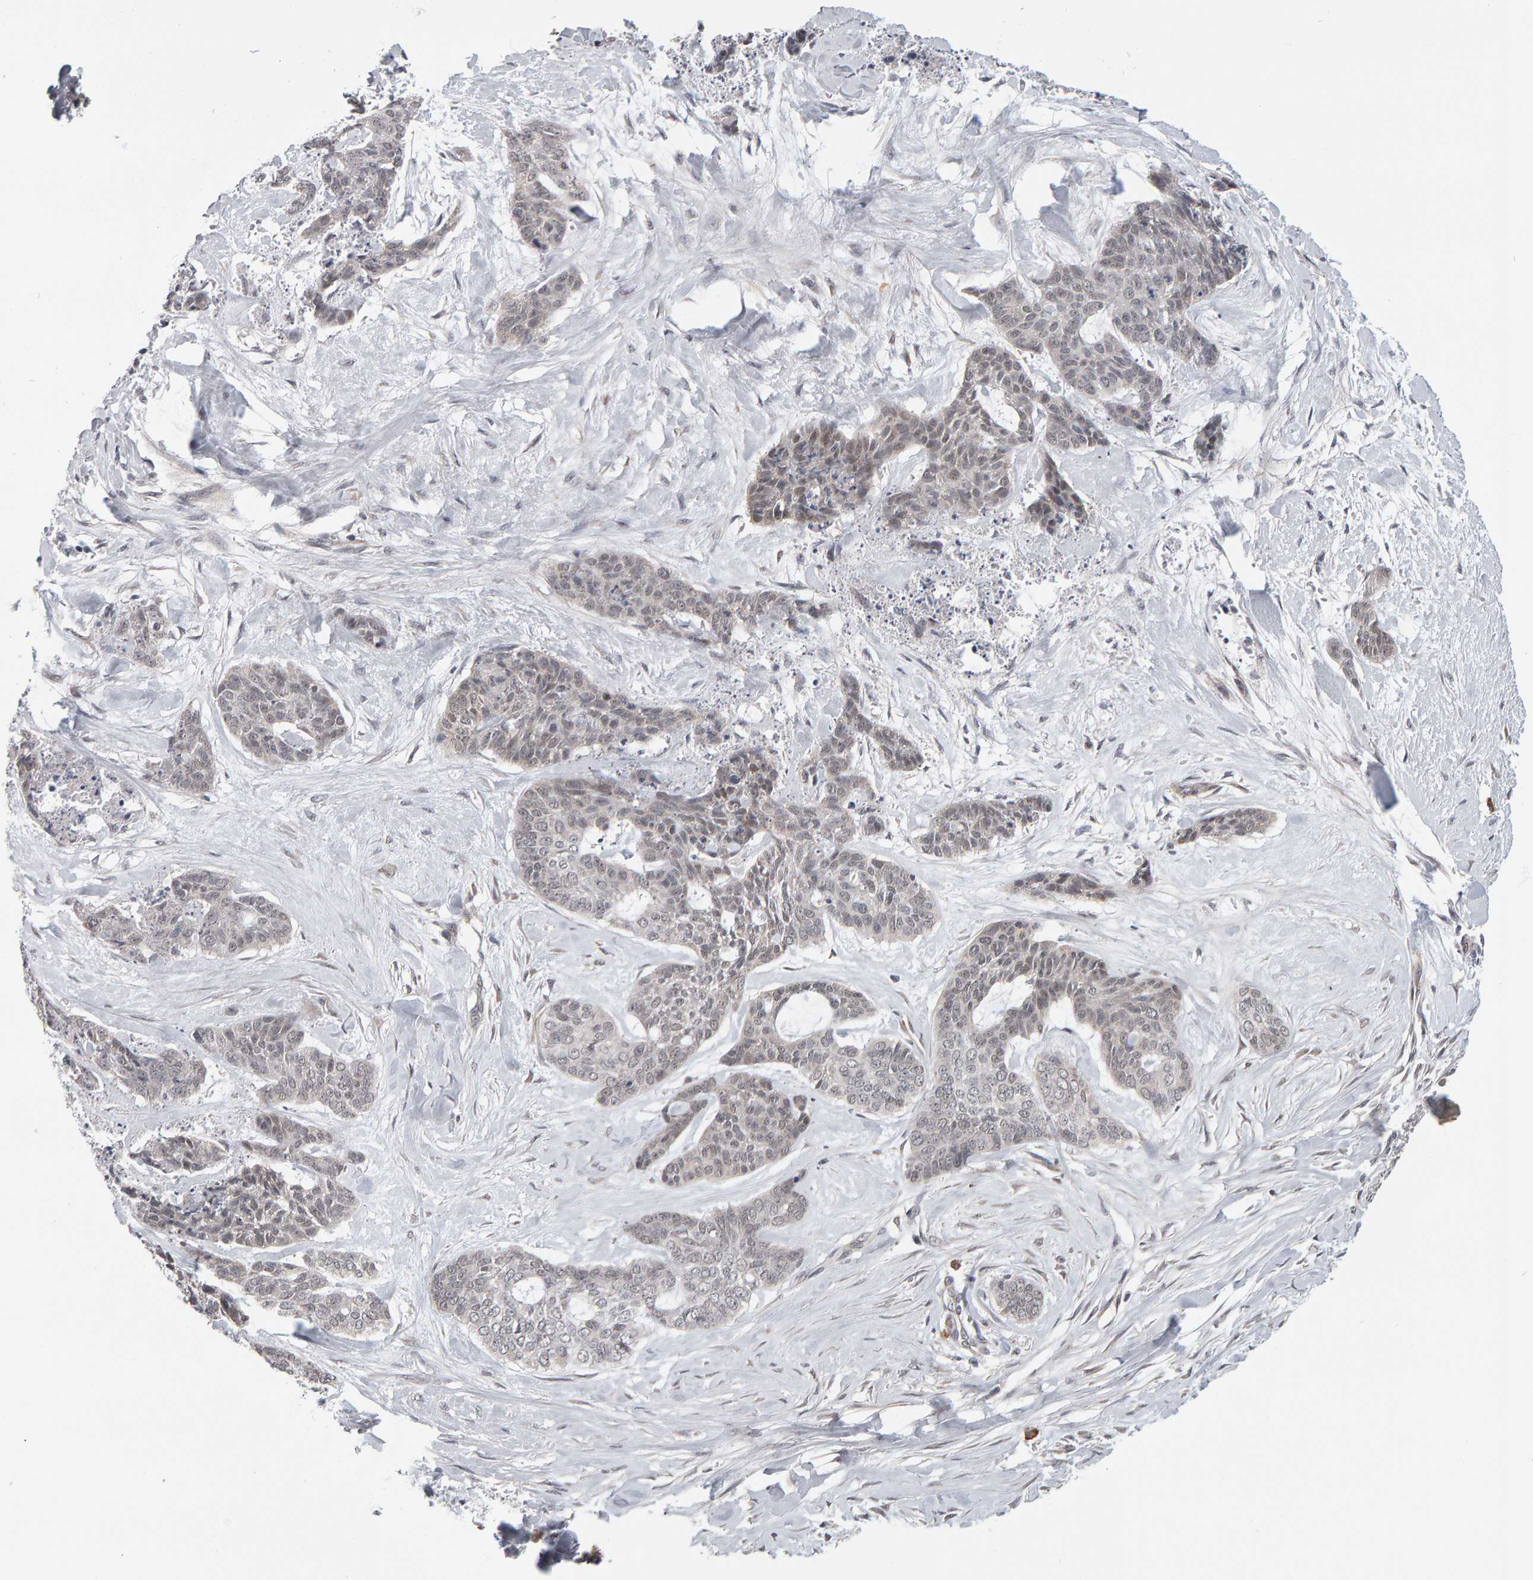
{"staining": {"intensity": "weak", "quantity": "<25%", "location": "nuclear"}, "tissue": "skin cancer", "cell_type": "Tumor cells", "image_type": "cancer", "snomed": [{"axis": "morphology", "description": "Basal cell carcinoma"}, {"axis": "topography", "description": "Skin"}], "caption": "Immunohistochemistry (IHC) histopathology image of human basal cell carcinoma (skin) stained for a protein (brown), which exhibits no positivity in tumor cells. The staining was performed using DAB to visualize the protein expression in brown, while the nuclei were stained in blue with hematoxylin (Magnification: 20x).", "gene": "DAP3", "patient": {"sex": "female", "age": 64}}